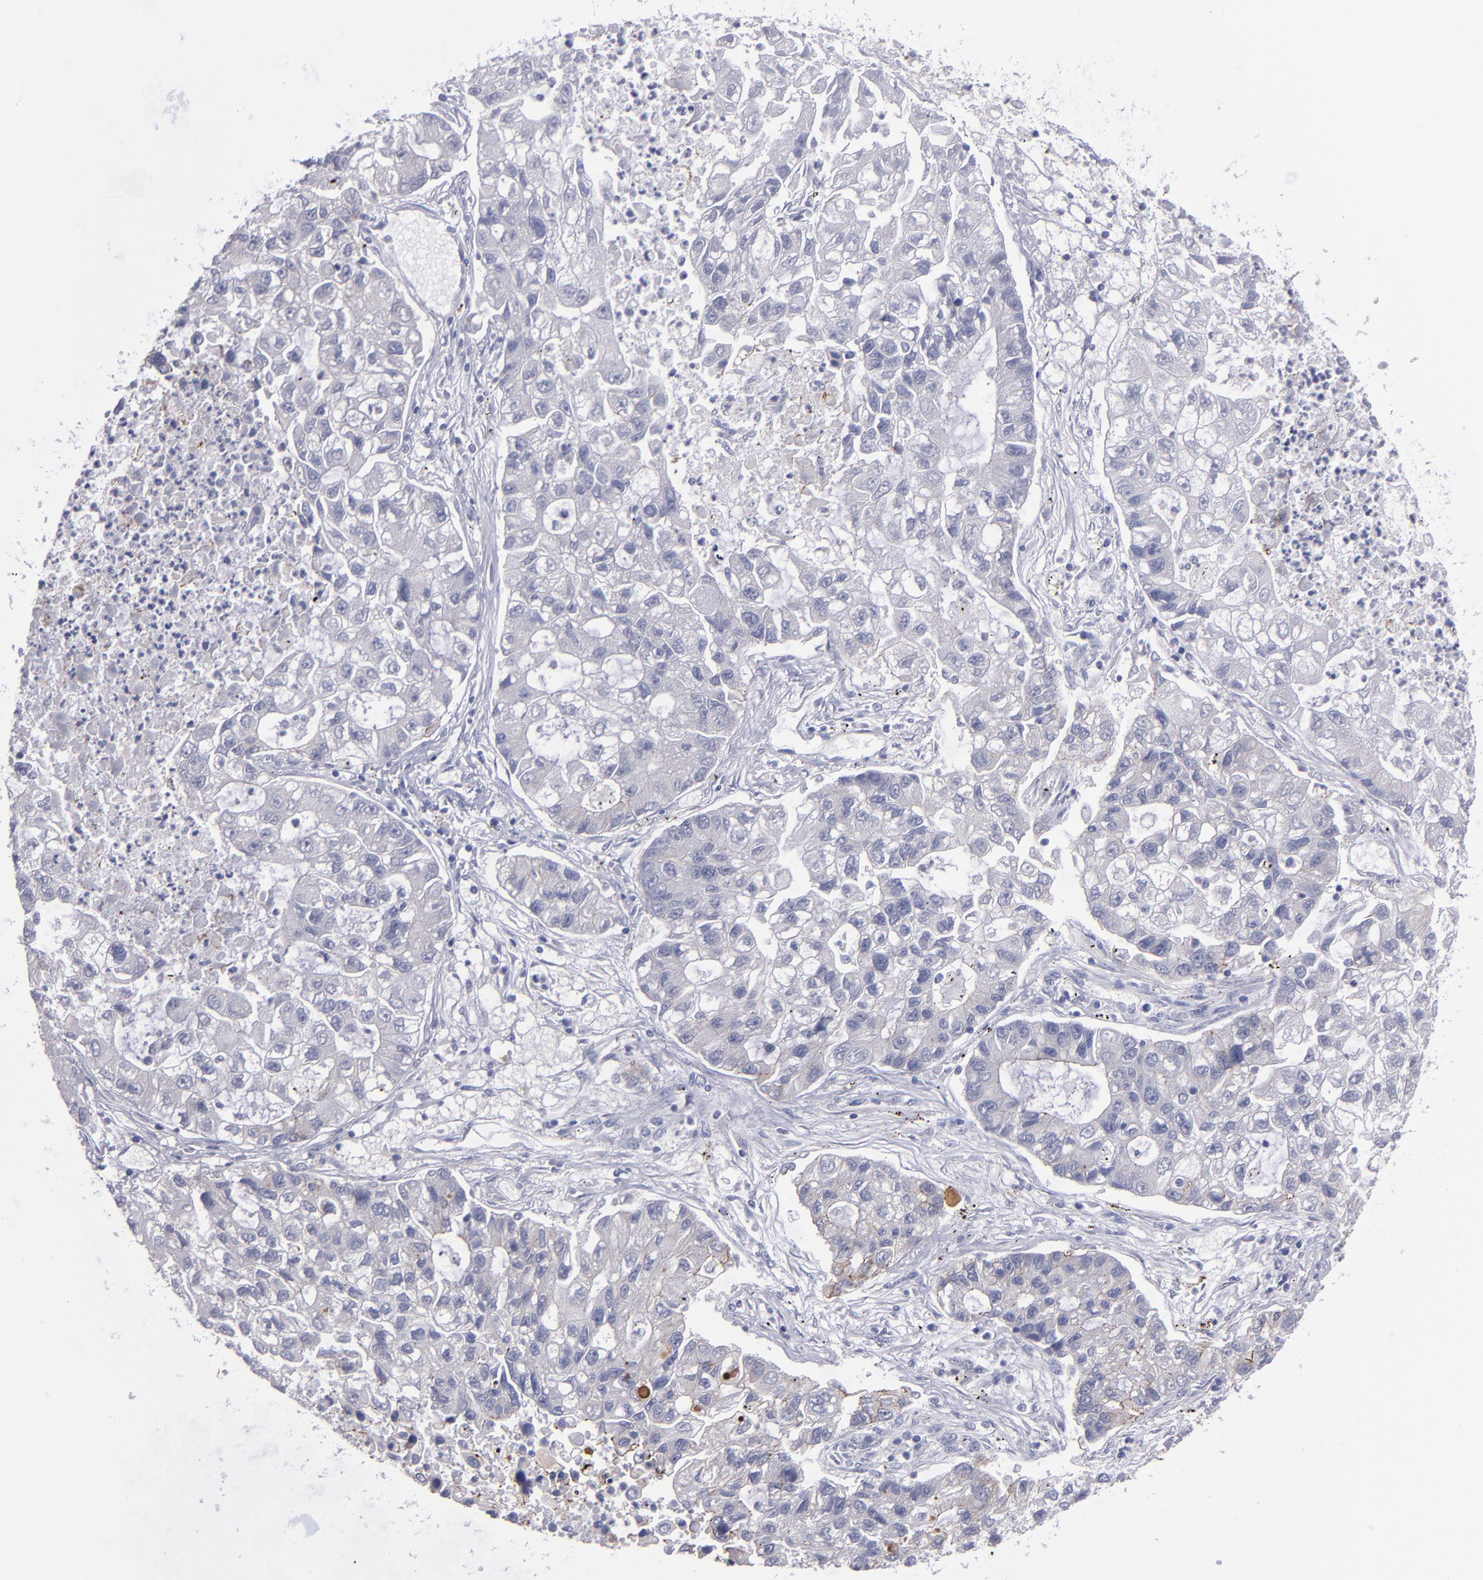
{"staining": {"intensity": "moderate", "quantity": "<25%", "location": "cytoplasmic/membranous"}, "tissue": "lung cancer", "cell_type": "Tumor cells", "image_type": "cancer", "snomed": [{"axis": "morphology", "description": "Adenocarcinoma, NOS"}, {"axis": "topography", "description": "Lung"}], "caption": "Immunohistochemistry staining of lung adenocarcinoma, which reveals low levels of moderate cytoplasmic/membranous expression in approximately <25% of tumor cells indicating moderate cytoplasmic/membranous protein expression. The staining was performed using DAB (3,3'-diaminobenzidine) (brown) for protein detection and nuclei were counterstained in hematoxylin (blue).", "gene": "CDH3", "patient": {"sex": "female", "age": 51}}